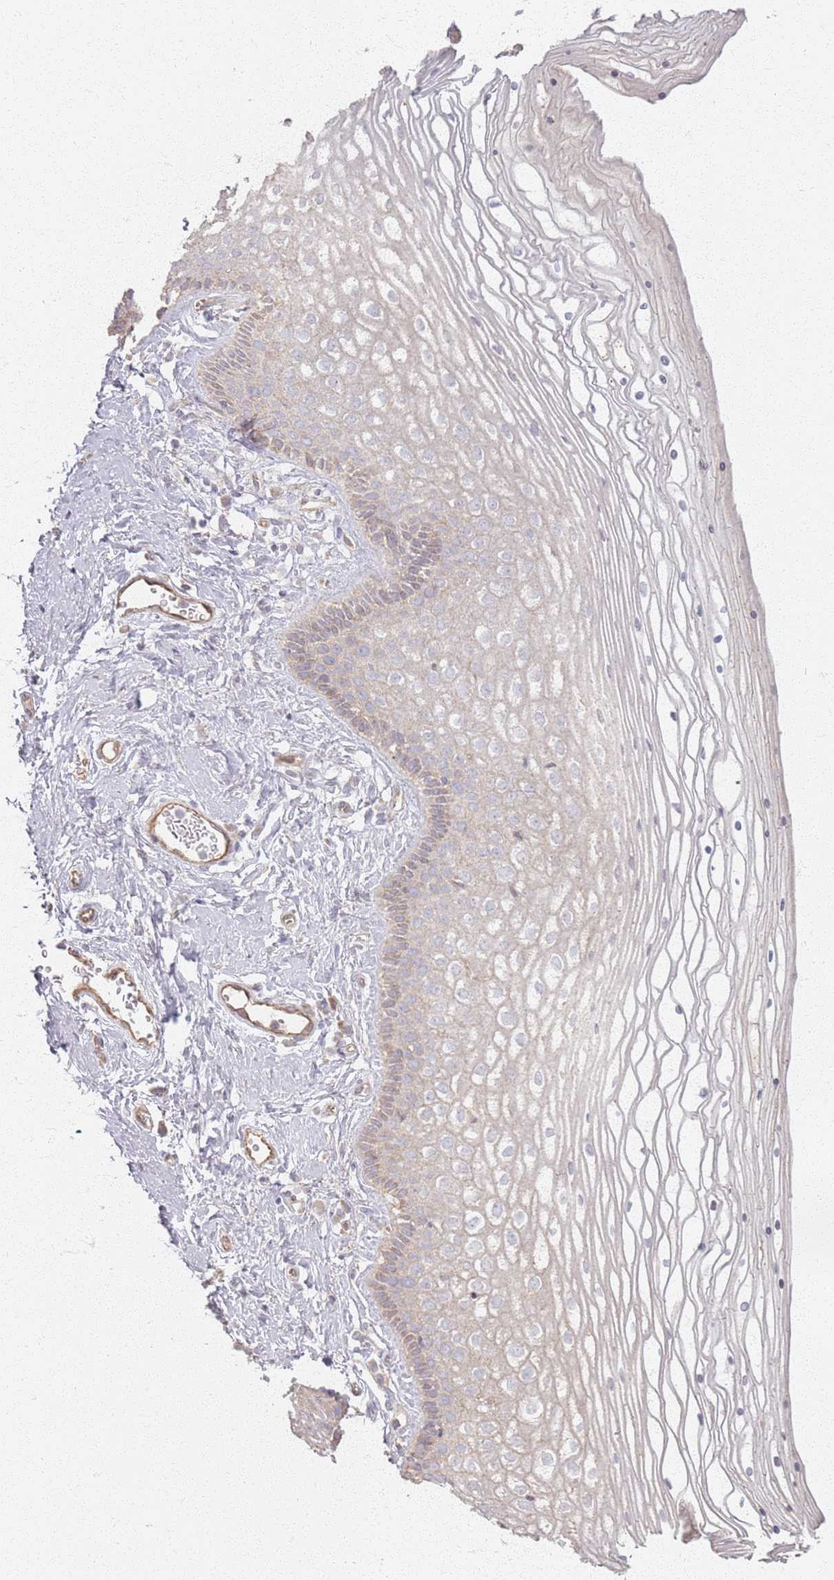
{"staining": {"intensity": "weak", "quantity": "25%-75%", "location": "cytoplasmic/membranous"}, "tissue": "vagina", "cell_type": "Squamous epithelial cells", "image_type": "normal", "snomed": [{"axis": "morphology", "description": "Normal tissue, NOS"}, {"axis": "topography", "description": "Vagina"}], "caption": "Benign vagina displays weak cytoplasmic/membranous expression in about 25%-75% of squamous epithelial cells The staining was performed using DAB (3,3'-diaminobenzidine) to visualize the protein expression in brown, while the nuclei were stained in blue with hematoxylin (Magnification: 20x)..", "gene": "KCNA5", "patient": {"sex": "female", "age": 46}}